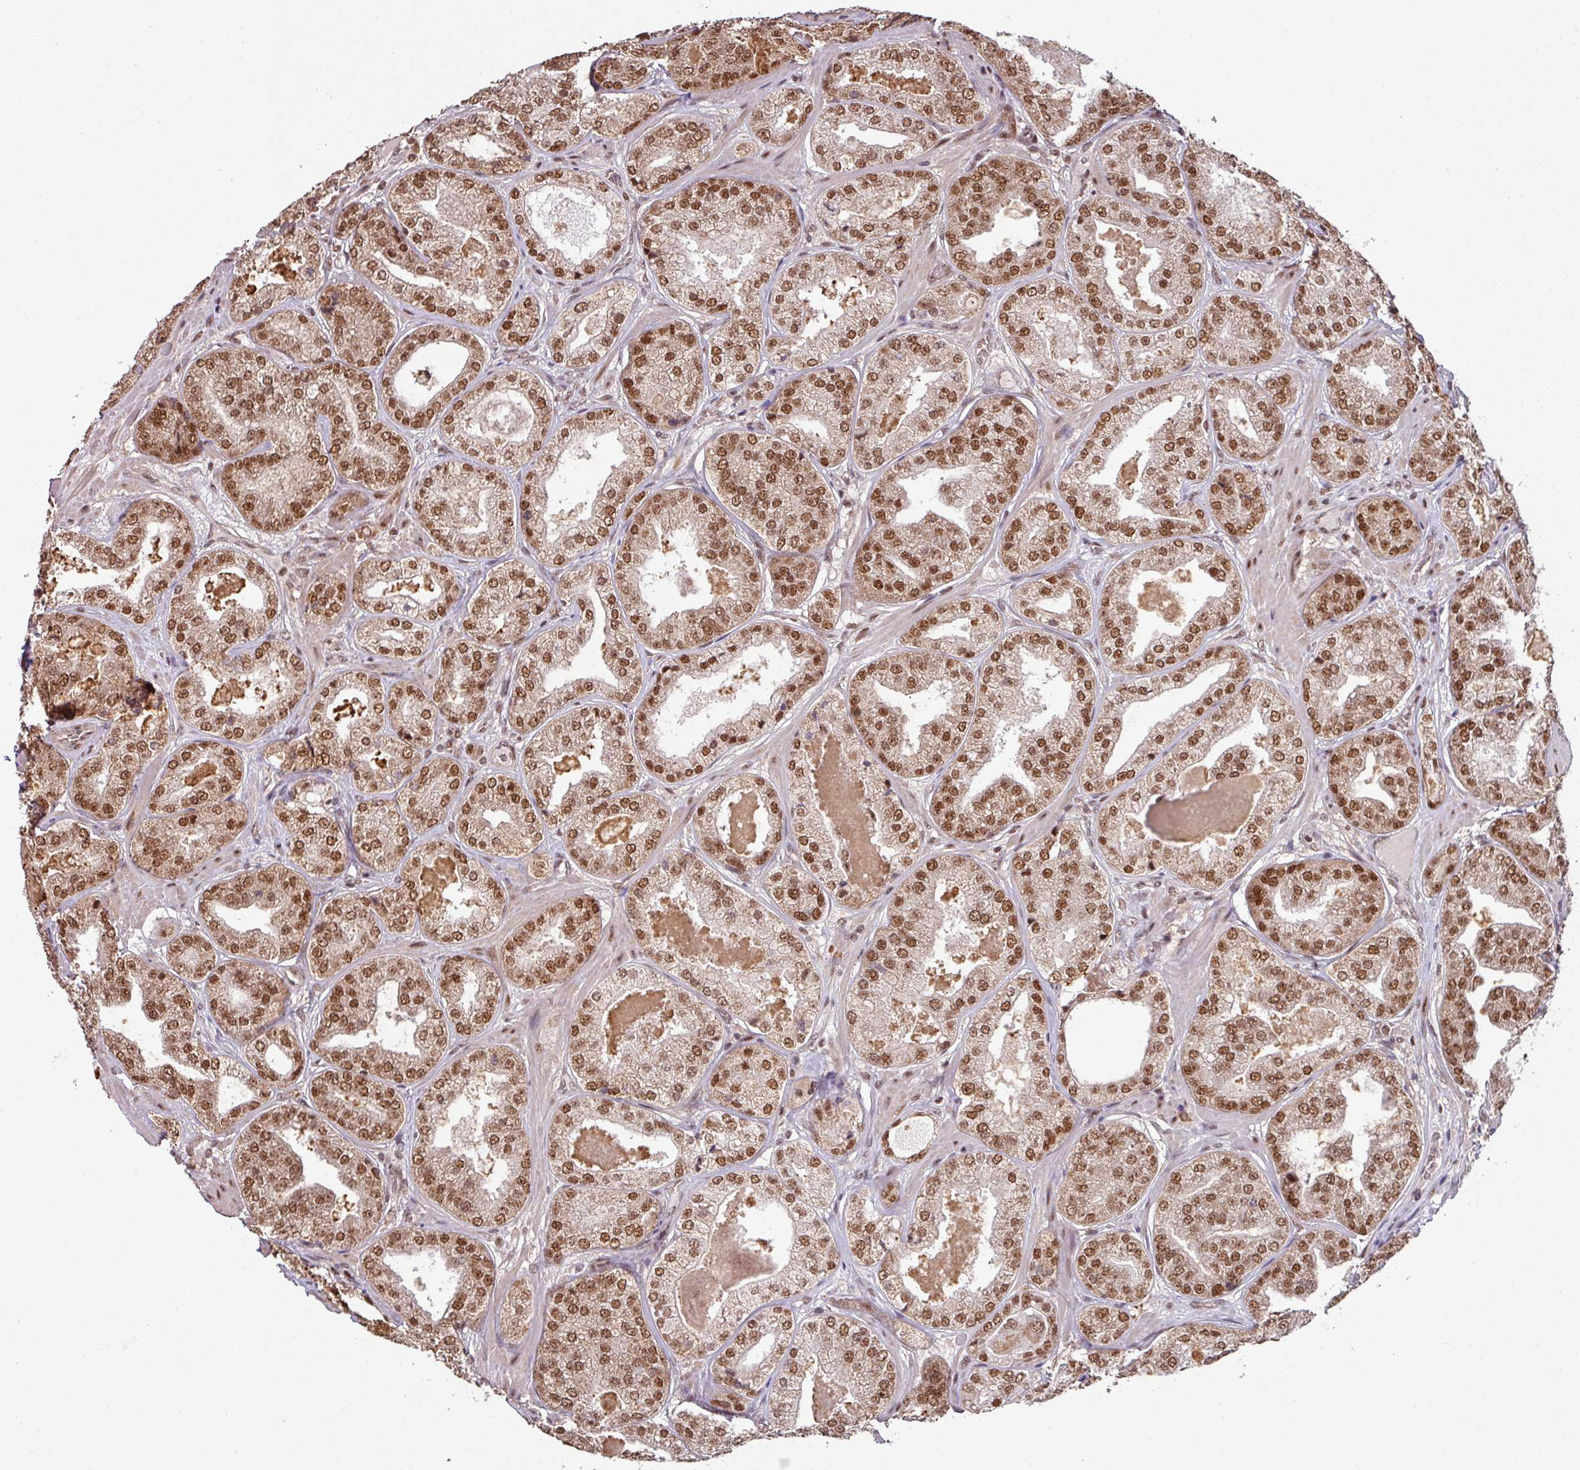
{"staining": {"intensity": "moderate", "quantity": ">75%", "location": "nuclear"}, "tissue": "prostate cancer", "cell_type": "Tumor cells", "image_type": "cancer", "snomed": [{"axis": "morphology", "description": "Adenocarcinoma, High grade"}, {"axis": "topography", "description": "Prostate"}], "caption": "Immunohistochemistry micrograph of neoplastic tissue: human adenocarcinoma (high-grade) (prostate) stained using immunohistochemistry reveals medium levels of moderate protein expression localized specifically in the nuclear of tumor cells, appearing as a nuclear brown color.", "gene": "PHF23", "patient": {"sex": "male", "age": 63}}